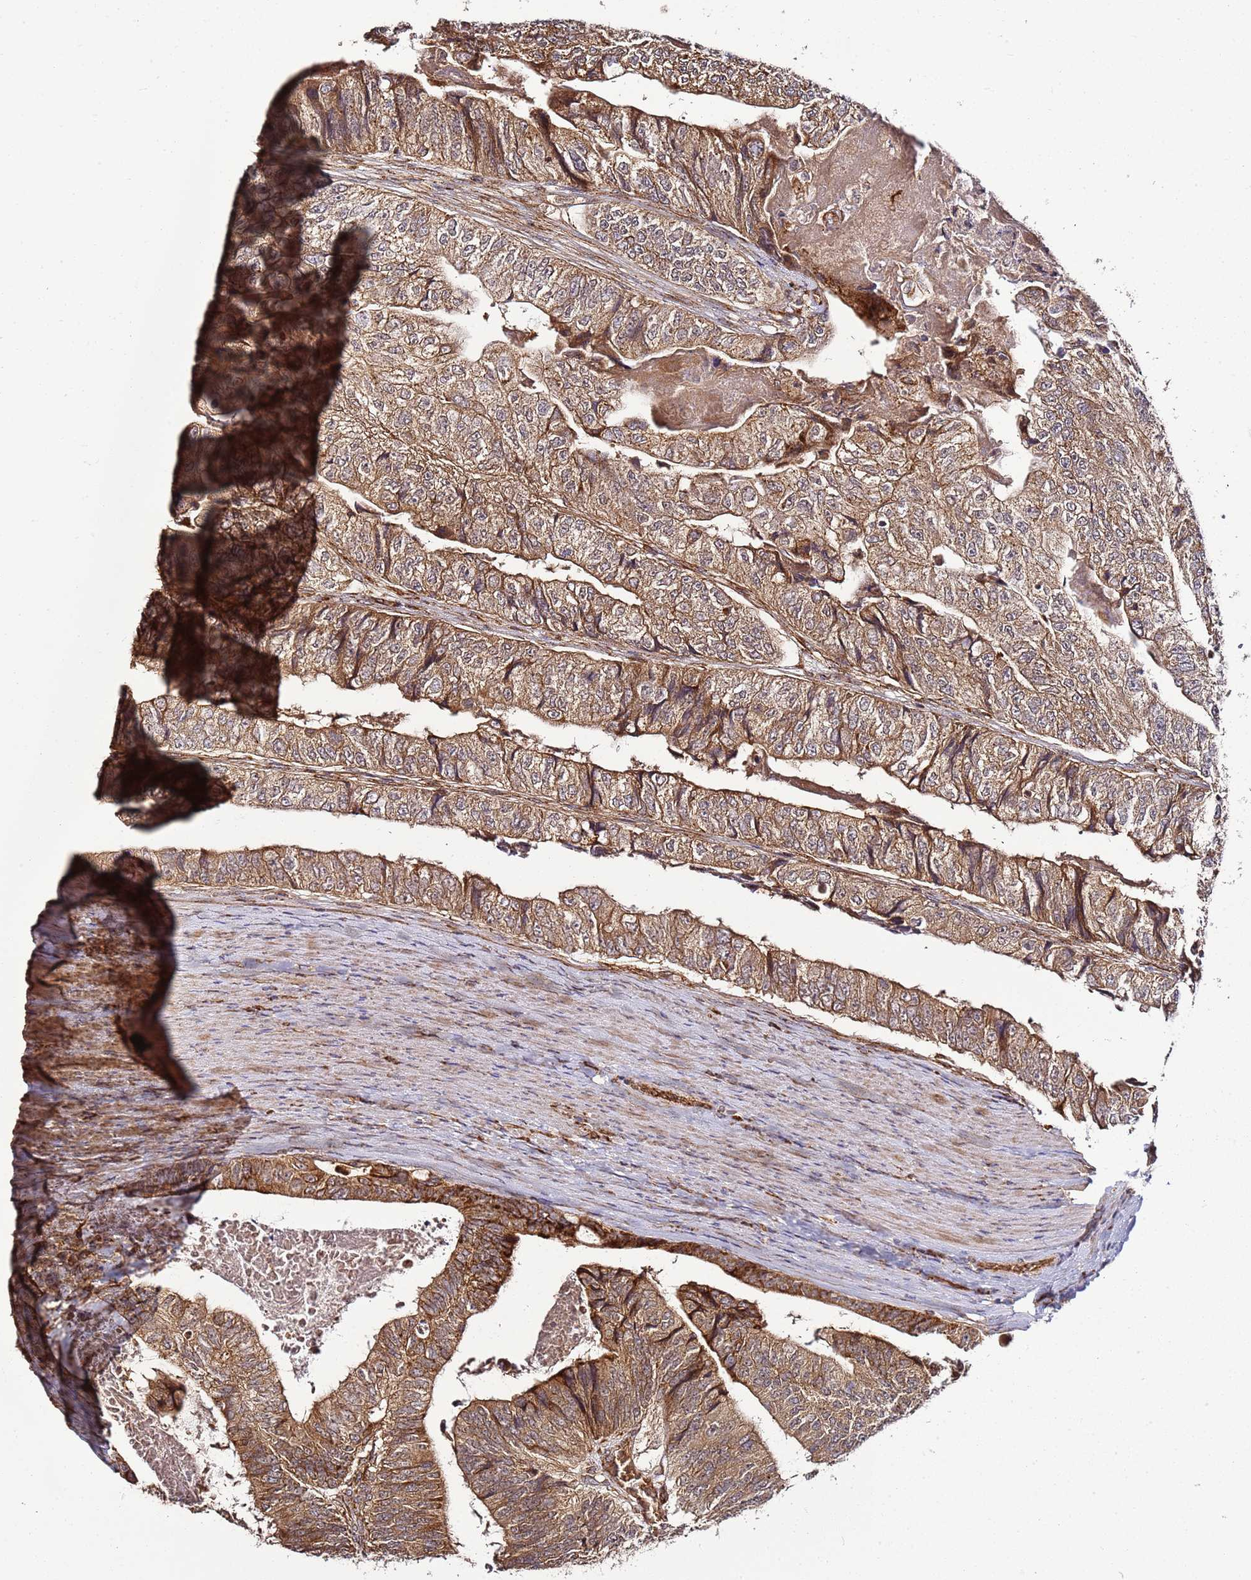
{"staining": {"intensity": "strong", "quantity": ">75%", "location": "cytoplasmic/membranous"}, "tissue": "colorectal cancer", "cell_type": "Tumor cells", "image_type": "cancer", "snomed": [{"axis": "morphology", "description": "Adenocarcinoma, NOS"}, {"axis": "topography", "description": "Colon"}], "caption": "Adenocarcinoma (colorectal) was stained to show a protein in brown. There is high levels of strong cytoplasmic/membranous positivity in approximately >75% of tumor cells. (Brightfield microscopy of DAB IHC at high magnification).", "gene": "TM2D2", "patient": {"sex": "female", "age": 67}}